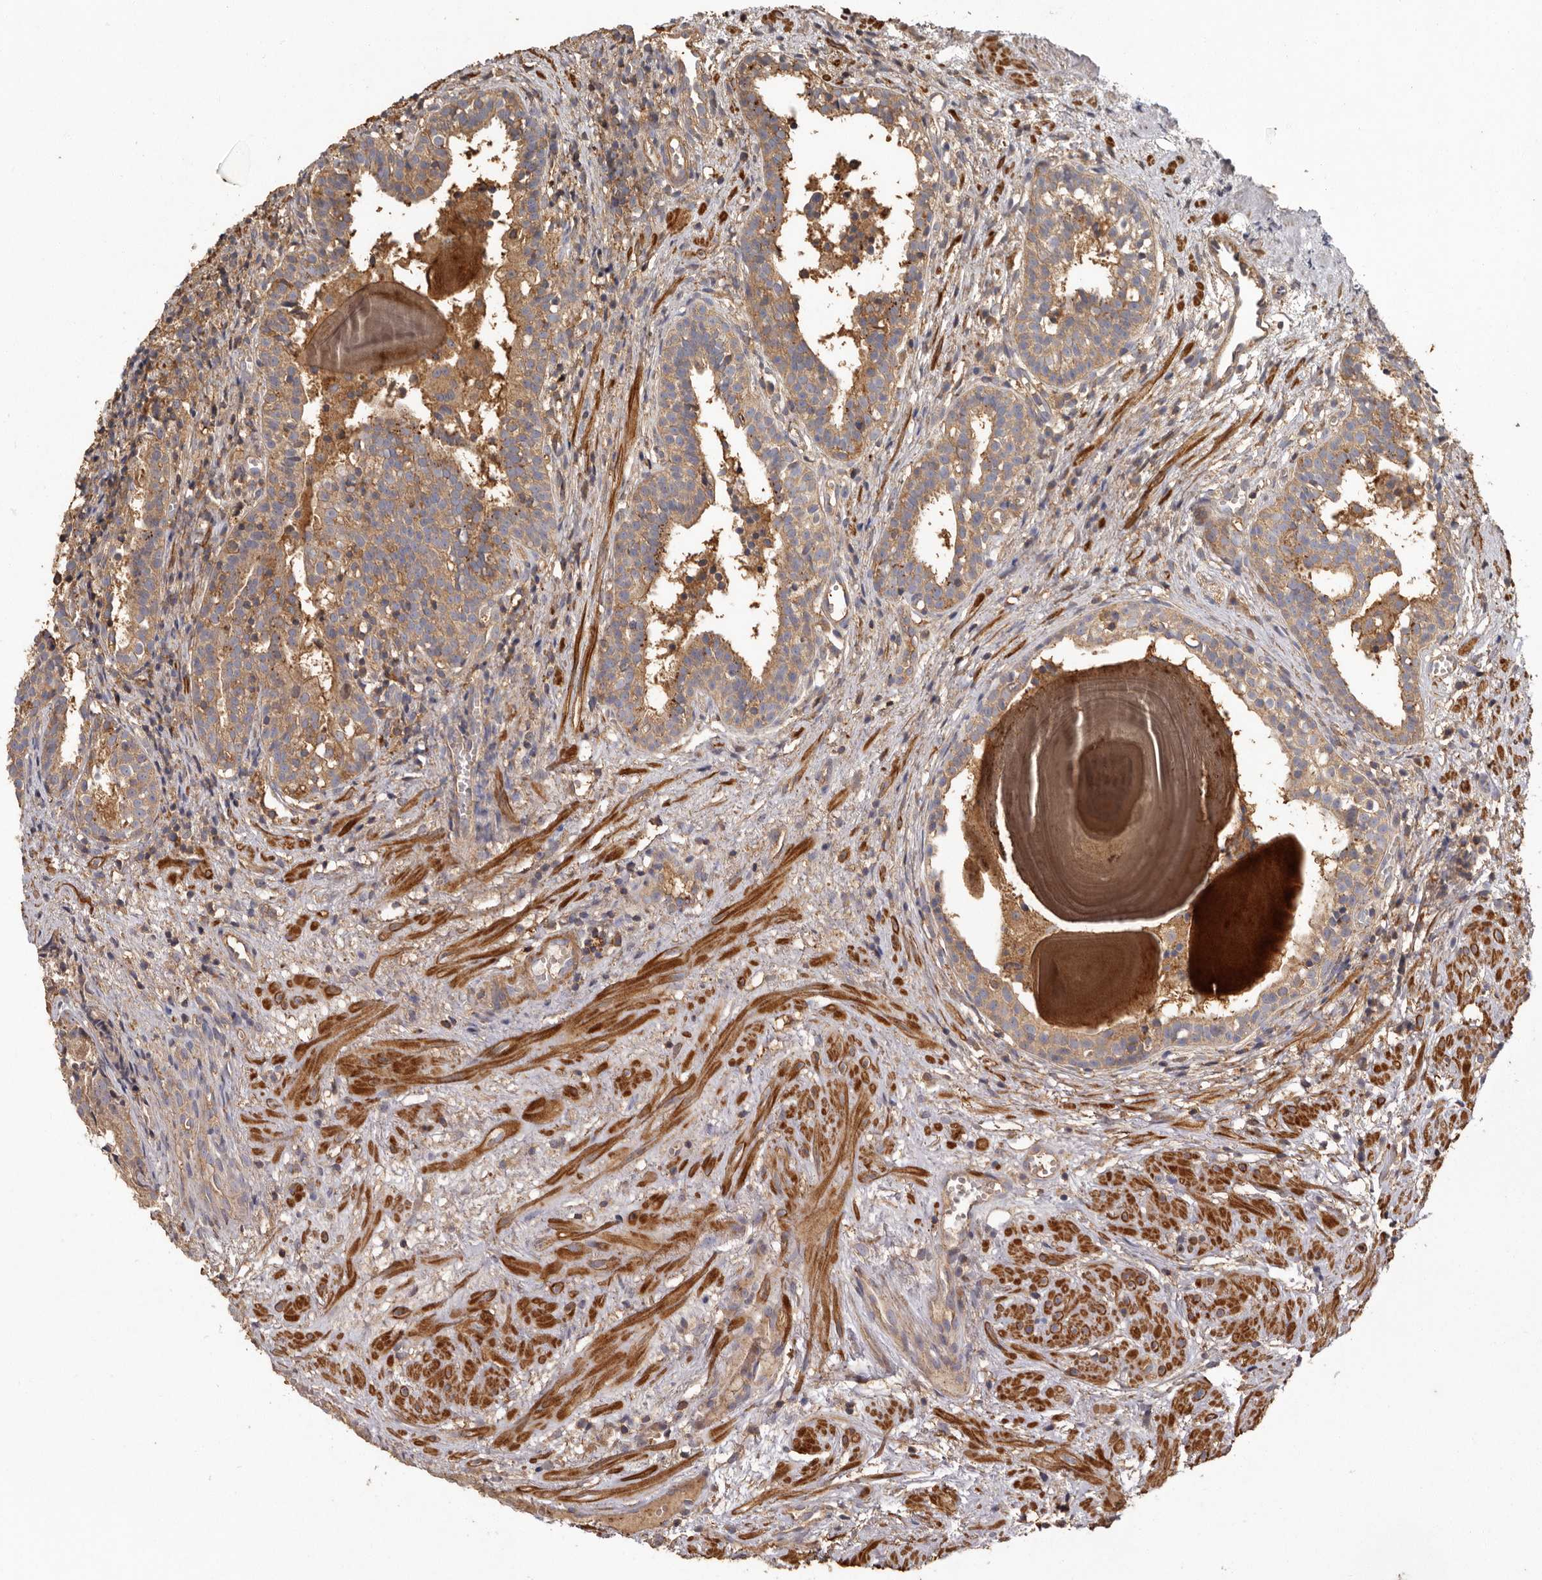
{"staining": {"intensity": "moderate", "quantity": ">75%", "location": "cytoplasmic/membranous"}, "tissue": "prostate cancer", "cell_type": "Tumor cells", "image_type": "cancer", "snomed": [{"axis": "morphology", "description": "Adenocarcinoma, Low grade"}, {"axis": "topography", "description": "Prostate"}], "caption": "Protein expression analysis of human adenocarcinoma (low-grade) (prostate) reveals moderate cytoplasmic/membranous positivity in approximately >75% of tumor cells. Nuclei are stained in blue.", "gene": "RWDD1", "patient": {"sex": "male", "age": 88}}